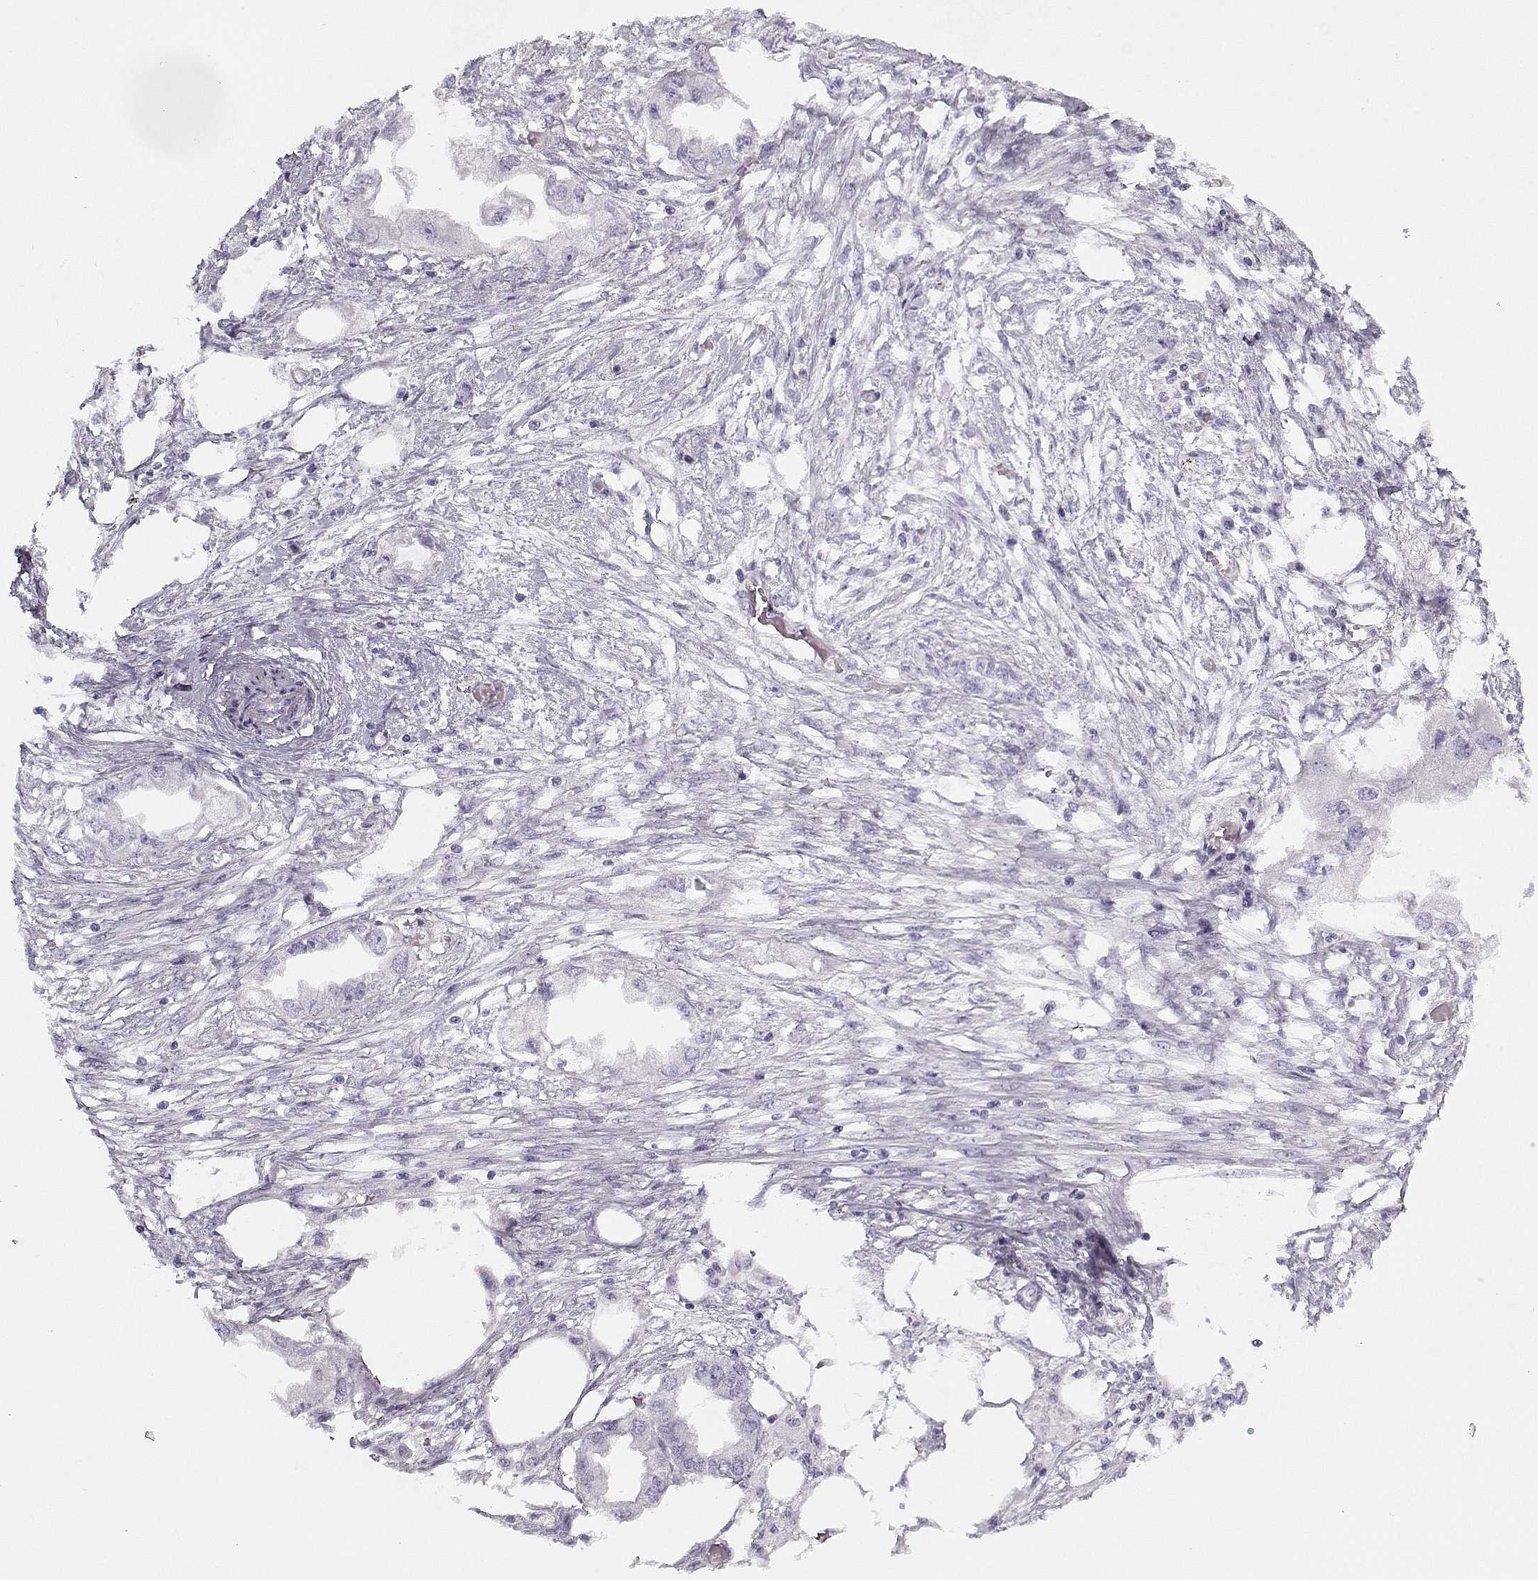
{"staining": {"intensity": "negative", "quantity": "none", "location": "none"}, "tissue": "endometrial cancer", "cell_type": "Tumor cells", "image_type": "cancer", "snomed": [{"axis": "morphology", "description": "Adenocarcinoma, NOS"}, {"axis": "morphology", "description": "Adenocarcinoma, metastatic, NOS"}, {"axis": "topography", "description": "Adipose tissue"}, {"axis": "topography", "description": "Endometrium"}], "caption": "There is no significant staining in tumor cells of metastatic adenocarcinoma (endometrial).", "gene": "CCDC136", "patient": {"sex": "female", "age": 67}}